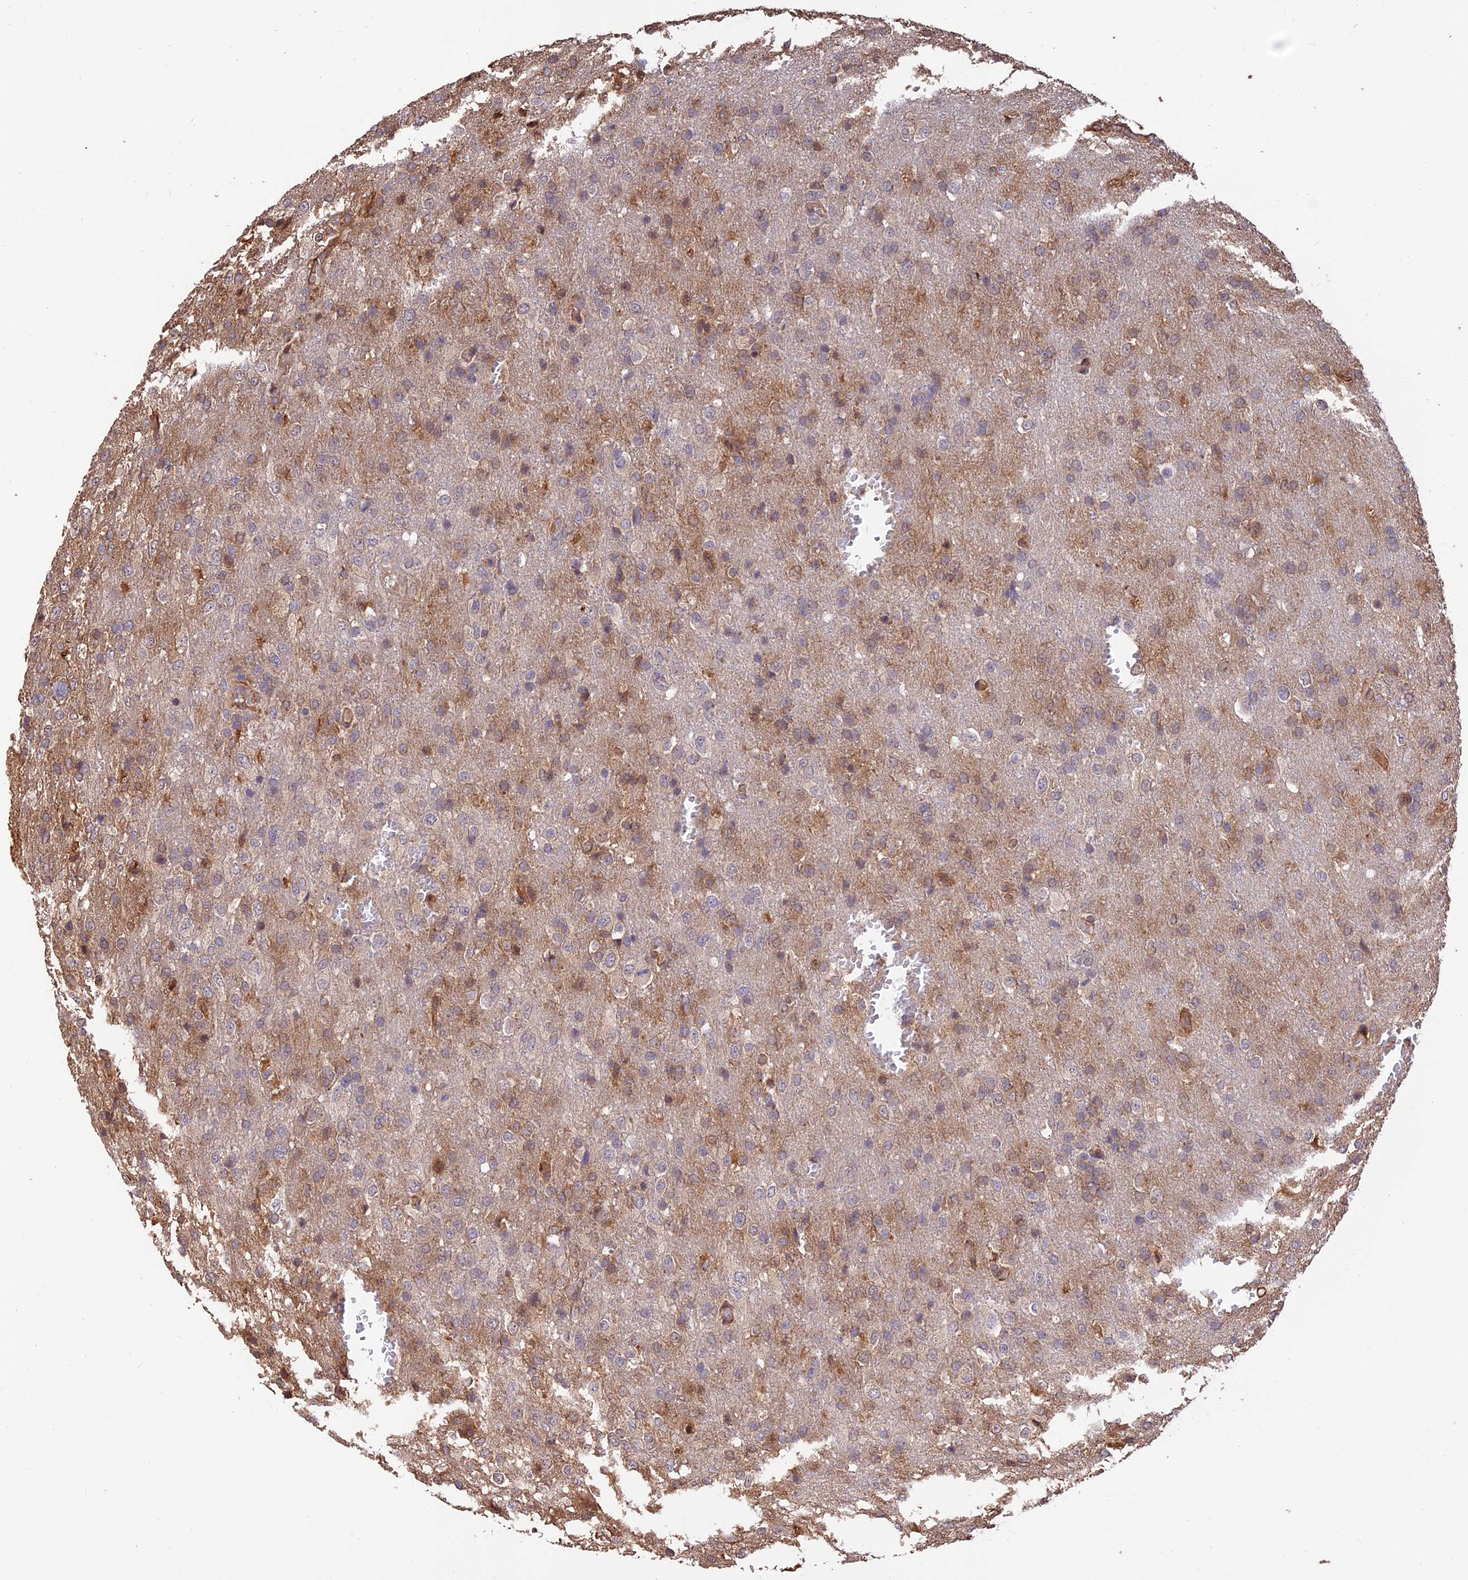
{"staining": {"intensity": "weak", "quantity": "25%-75%", "location": "cytoplasmic/membranous"}, "tissue": "glioma", "cell_type": "Tumor cells", "image_type": "cancer", "snomed": [{"axis": "morphology", "description": "Glioma, malignant, High grade"}, {"axis": "topography", "description": "Brain"}], "caption": "Malignant high-grade glioma stained with a brown dye reveals weak cytoplasmic/membranous positive positivity in approximately 25%-75% of tumor cells.", "gene": "CREBL2", "patient": {"sex": "female", "age": 74}}